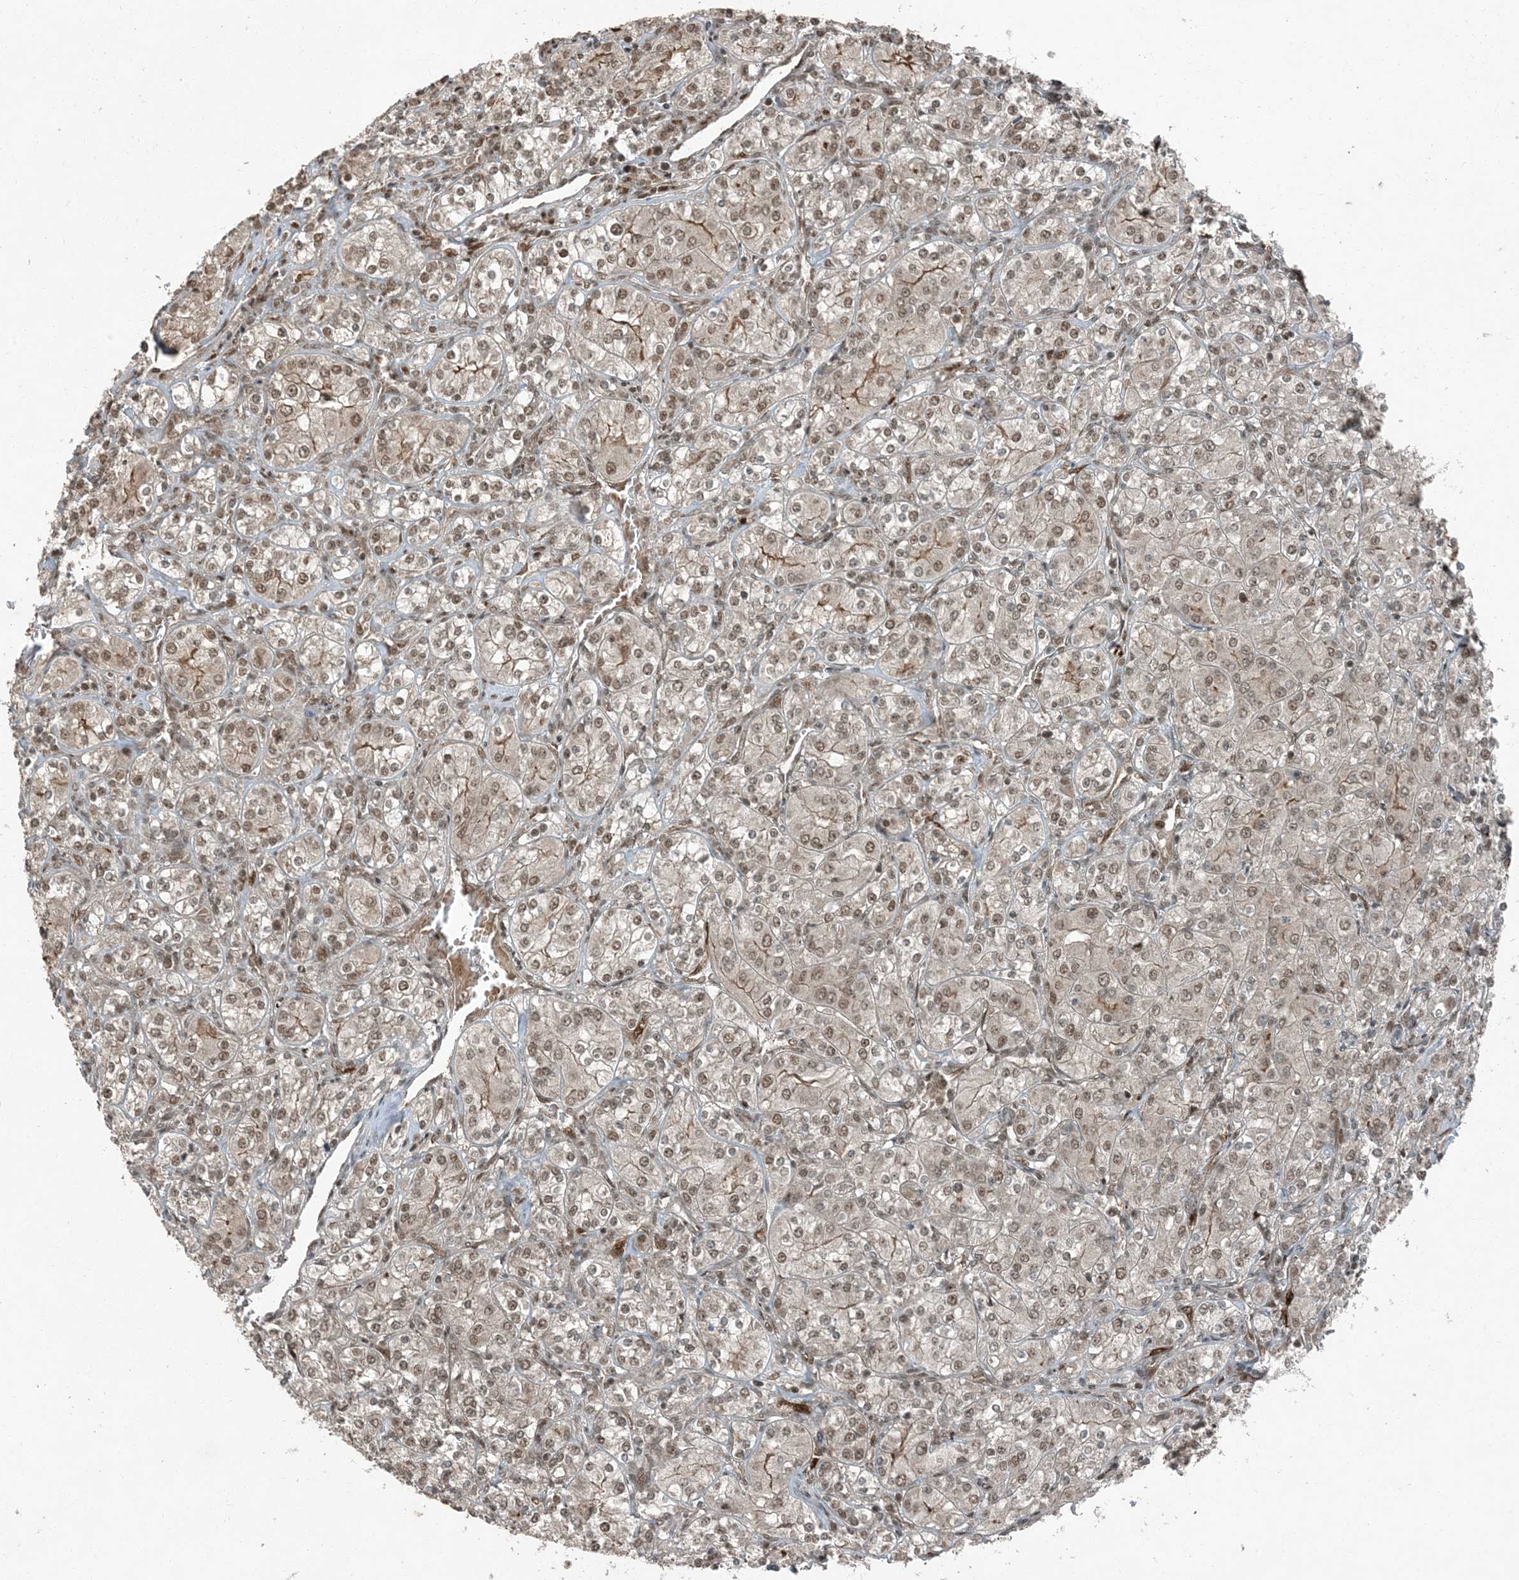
{"staining": {"intensity": "weak", "quantity": ">75%", "location": "nuclear"}, "tissue": "renal cancer", "cell_type": "Tumor cells", "image_type": "cancer", "snomed": [{"axis": "morphology", "description": "Adenocarcinoma, NOS"}, {"axis": "topography", "description": "Kidney"}], "caption": "Renal cancer was stained to show a protein in brown. There is low levels of weak nuclear expression in about >75% of tumor cells. (IHC, brightfield microscopy, high magnification).", "gene": "TRAPPC12", "patient": {"sex": "male", "age": 77}}